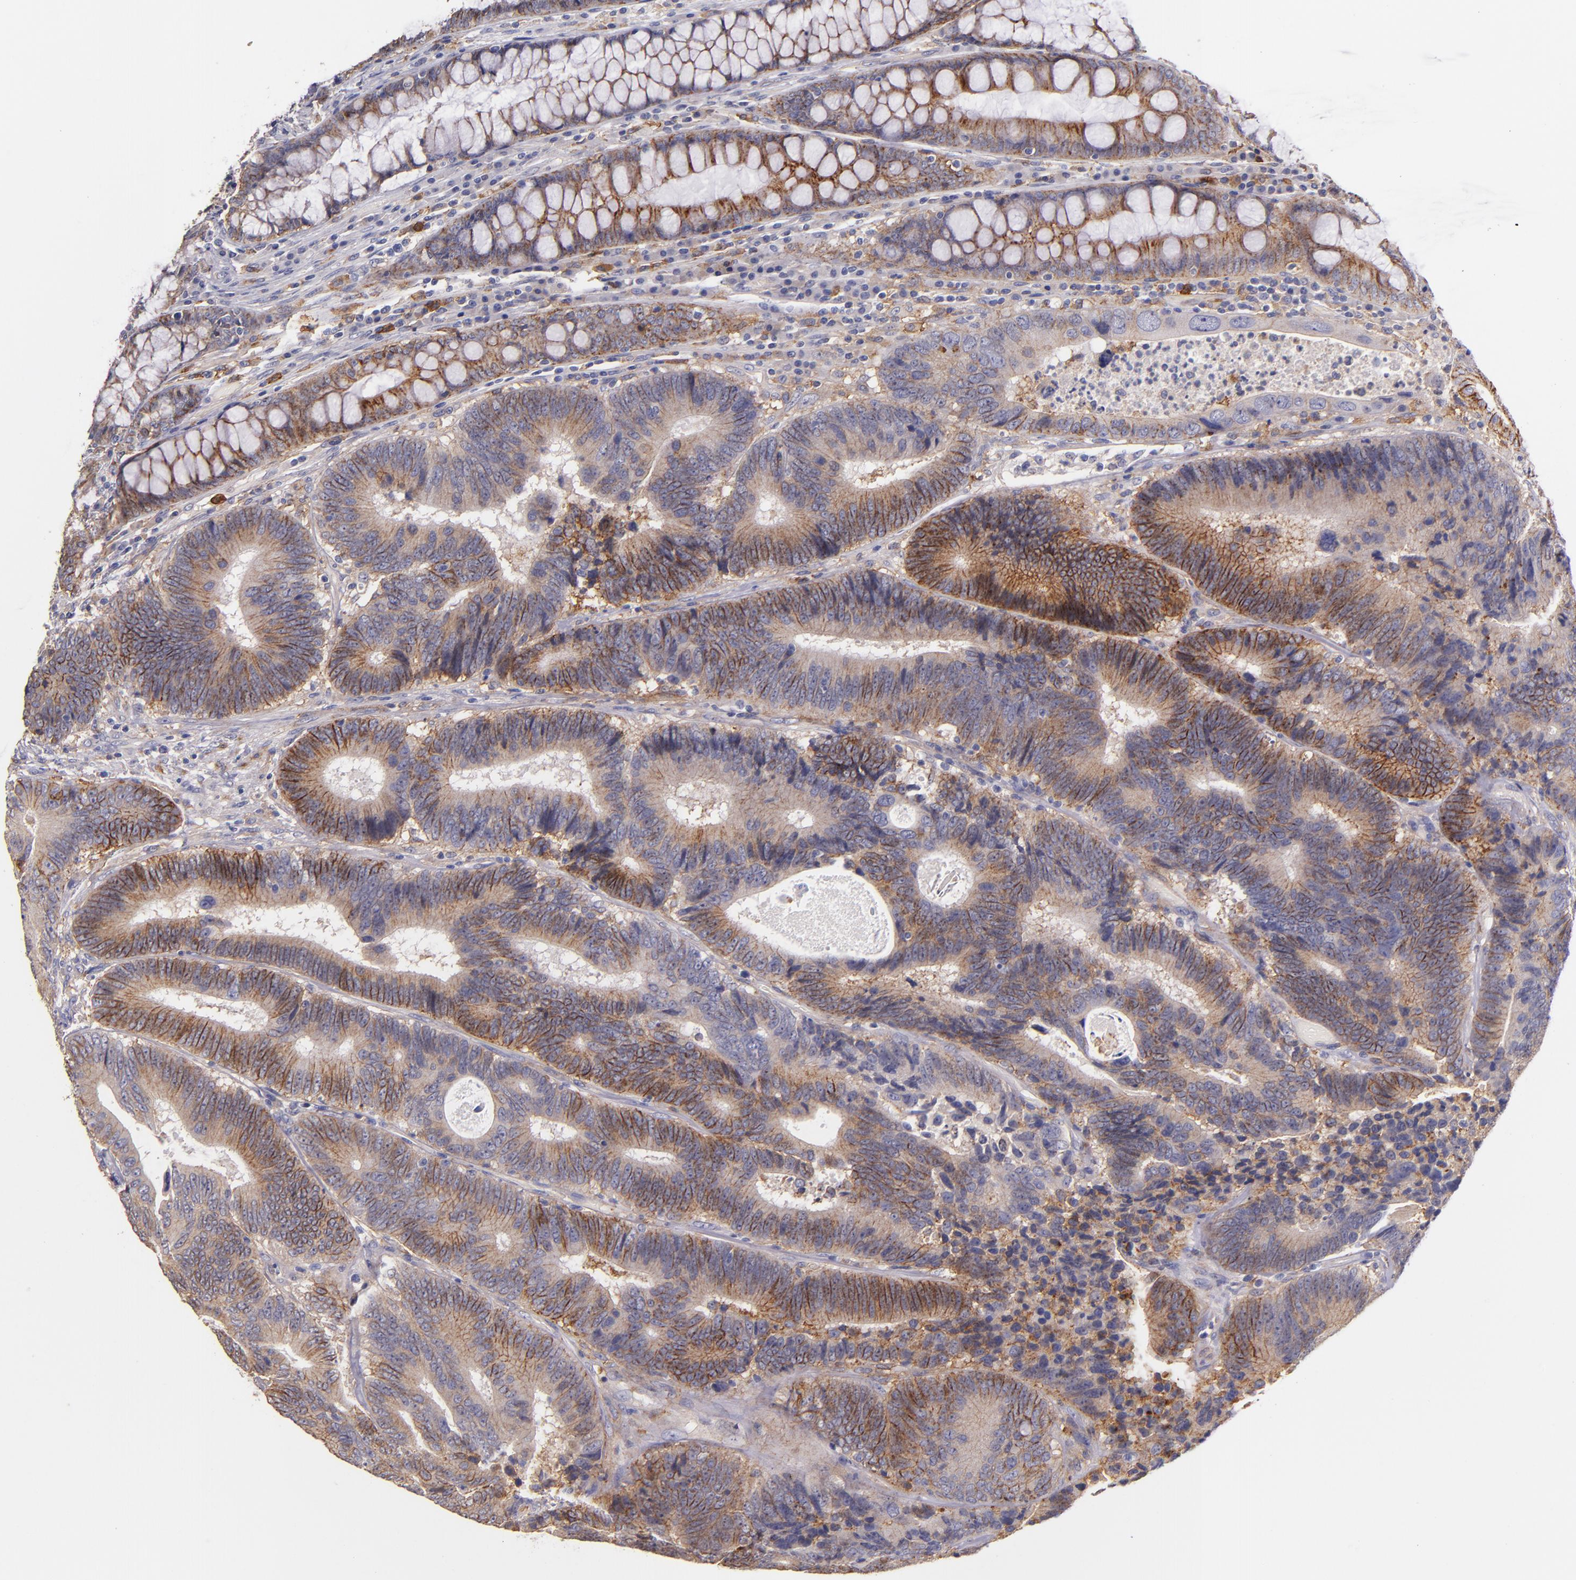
{"staining": {"intensity": "strong", "quantity": "25%-75%", "location": "cytoplasmic/membranous"}, "tissue": "colorectal cancer", "cell_type": "Tumor cells", "image_type": "cancer", "snomed": [{"axis": "morphology", "description": "Normal tissue, NOS"}, {"axis": "morphology", "description": "Adenocarcinoma, NOS"}, {"axis": "topography", "description": "Colon"}], "caption": "DAB immunohistochemical staining of colorectal cancer (adenocarcinoma) exhibits strong cytoplasmic/membranous protein positivity in approximately 25%-75% of tumor cells. Nuclei are stained in blue.", "gene": "C5AR1", "patient": {"sex": "female", "age": 78}}